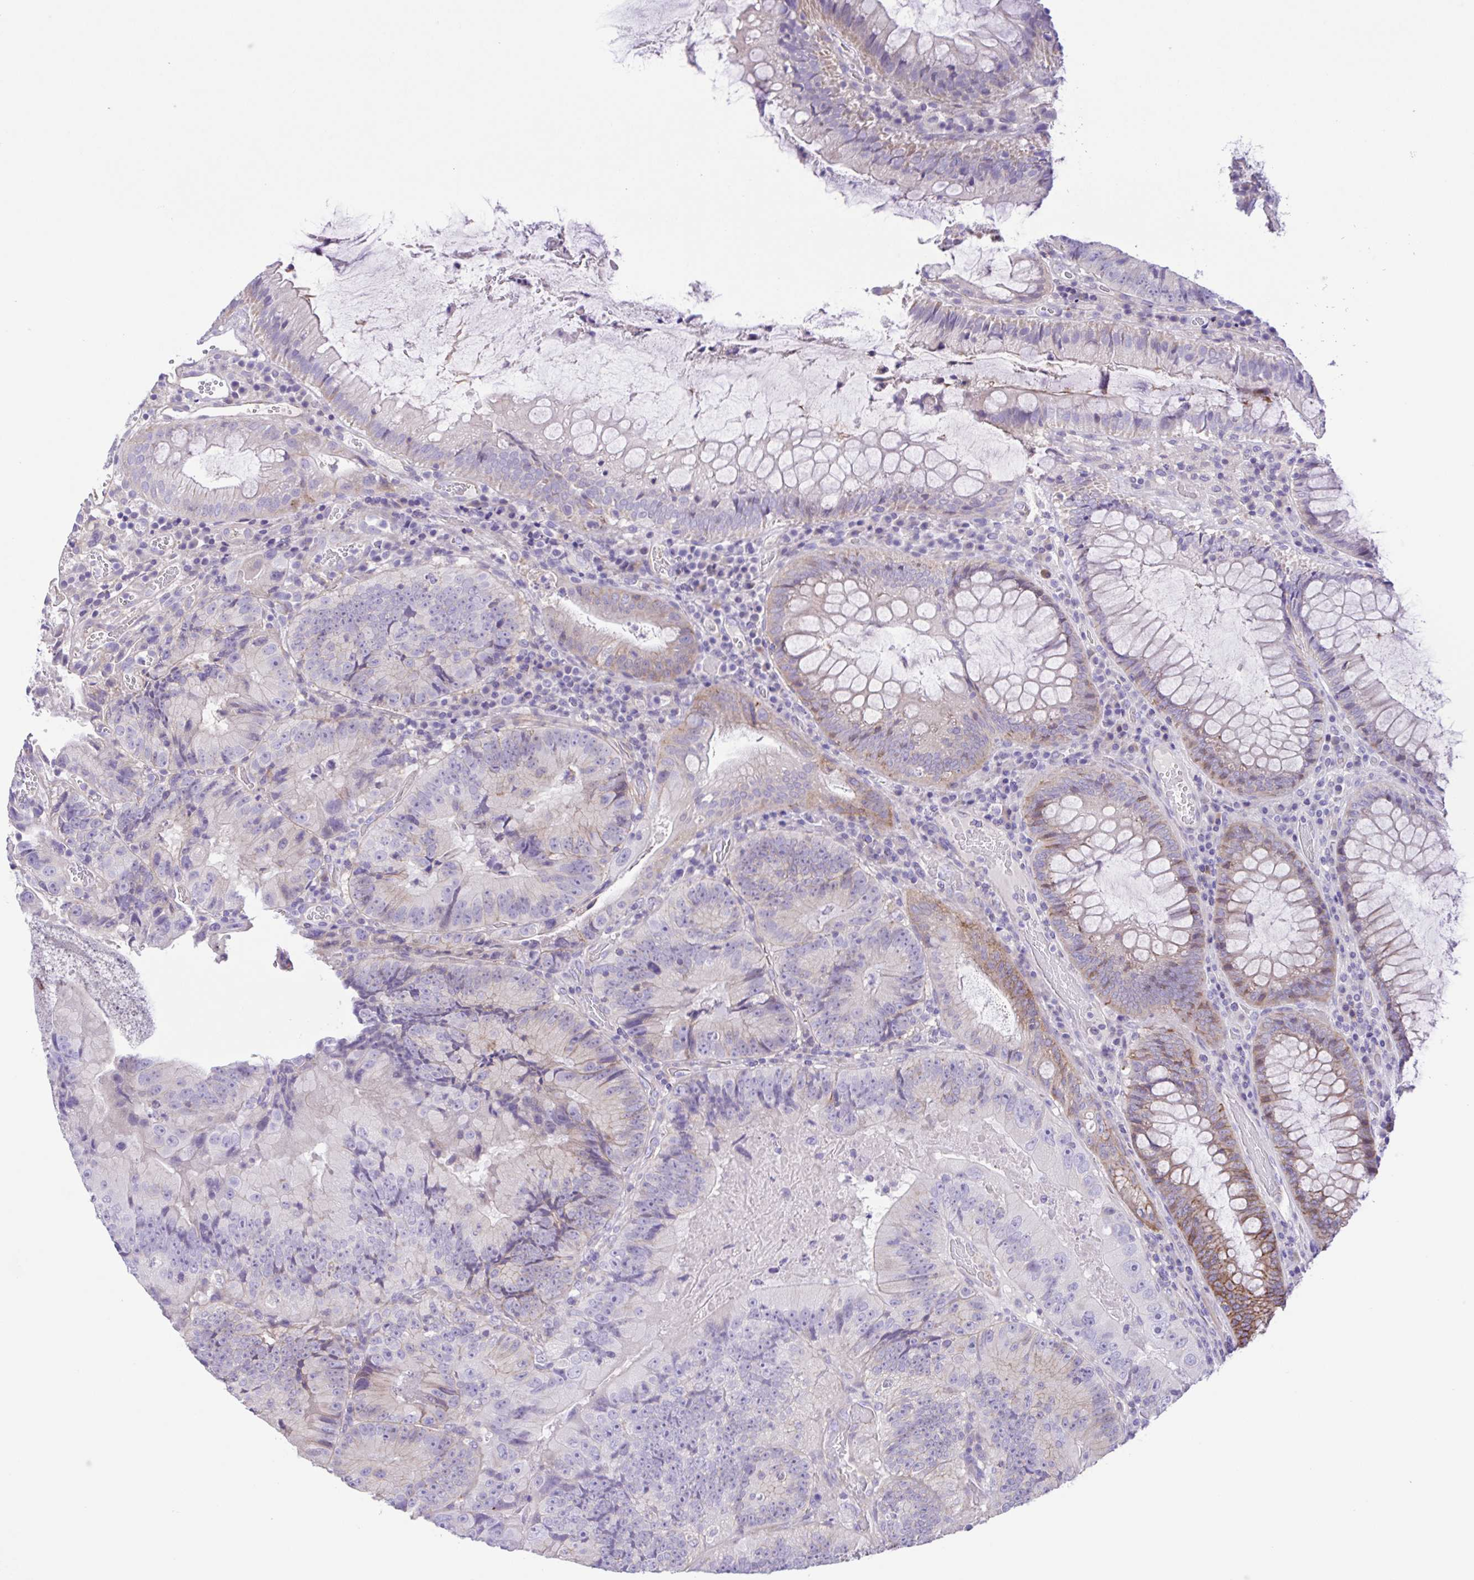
{"staining": {"intensity": "weak", "quantity": "<25%", "location": "cytoplasmic/membranous"}, "tissue": "colorectal cancer", "cell_type": "Tumor cells", "image_type": "cancer", "snomed": [{"axis": "morphology", "description": "Adenocarcinoma, NOS"}, {"axis": "topography", "description": "Colon"}], "caption": "The micrograph displays no significant positivity in tumor cells of adenocarcinoma (colorectal). The staining was performed using DAB (3,3'-diaminobenzidine) to visualize the protein expression in brown, while the nuclei were stained in blue with hematoxylin (Magnification: 20x).", "gene": "ISM2", "patient": {"sex": "female", "age": 86}}